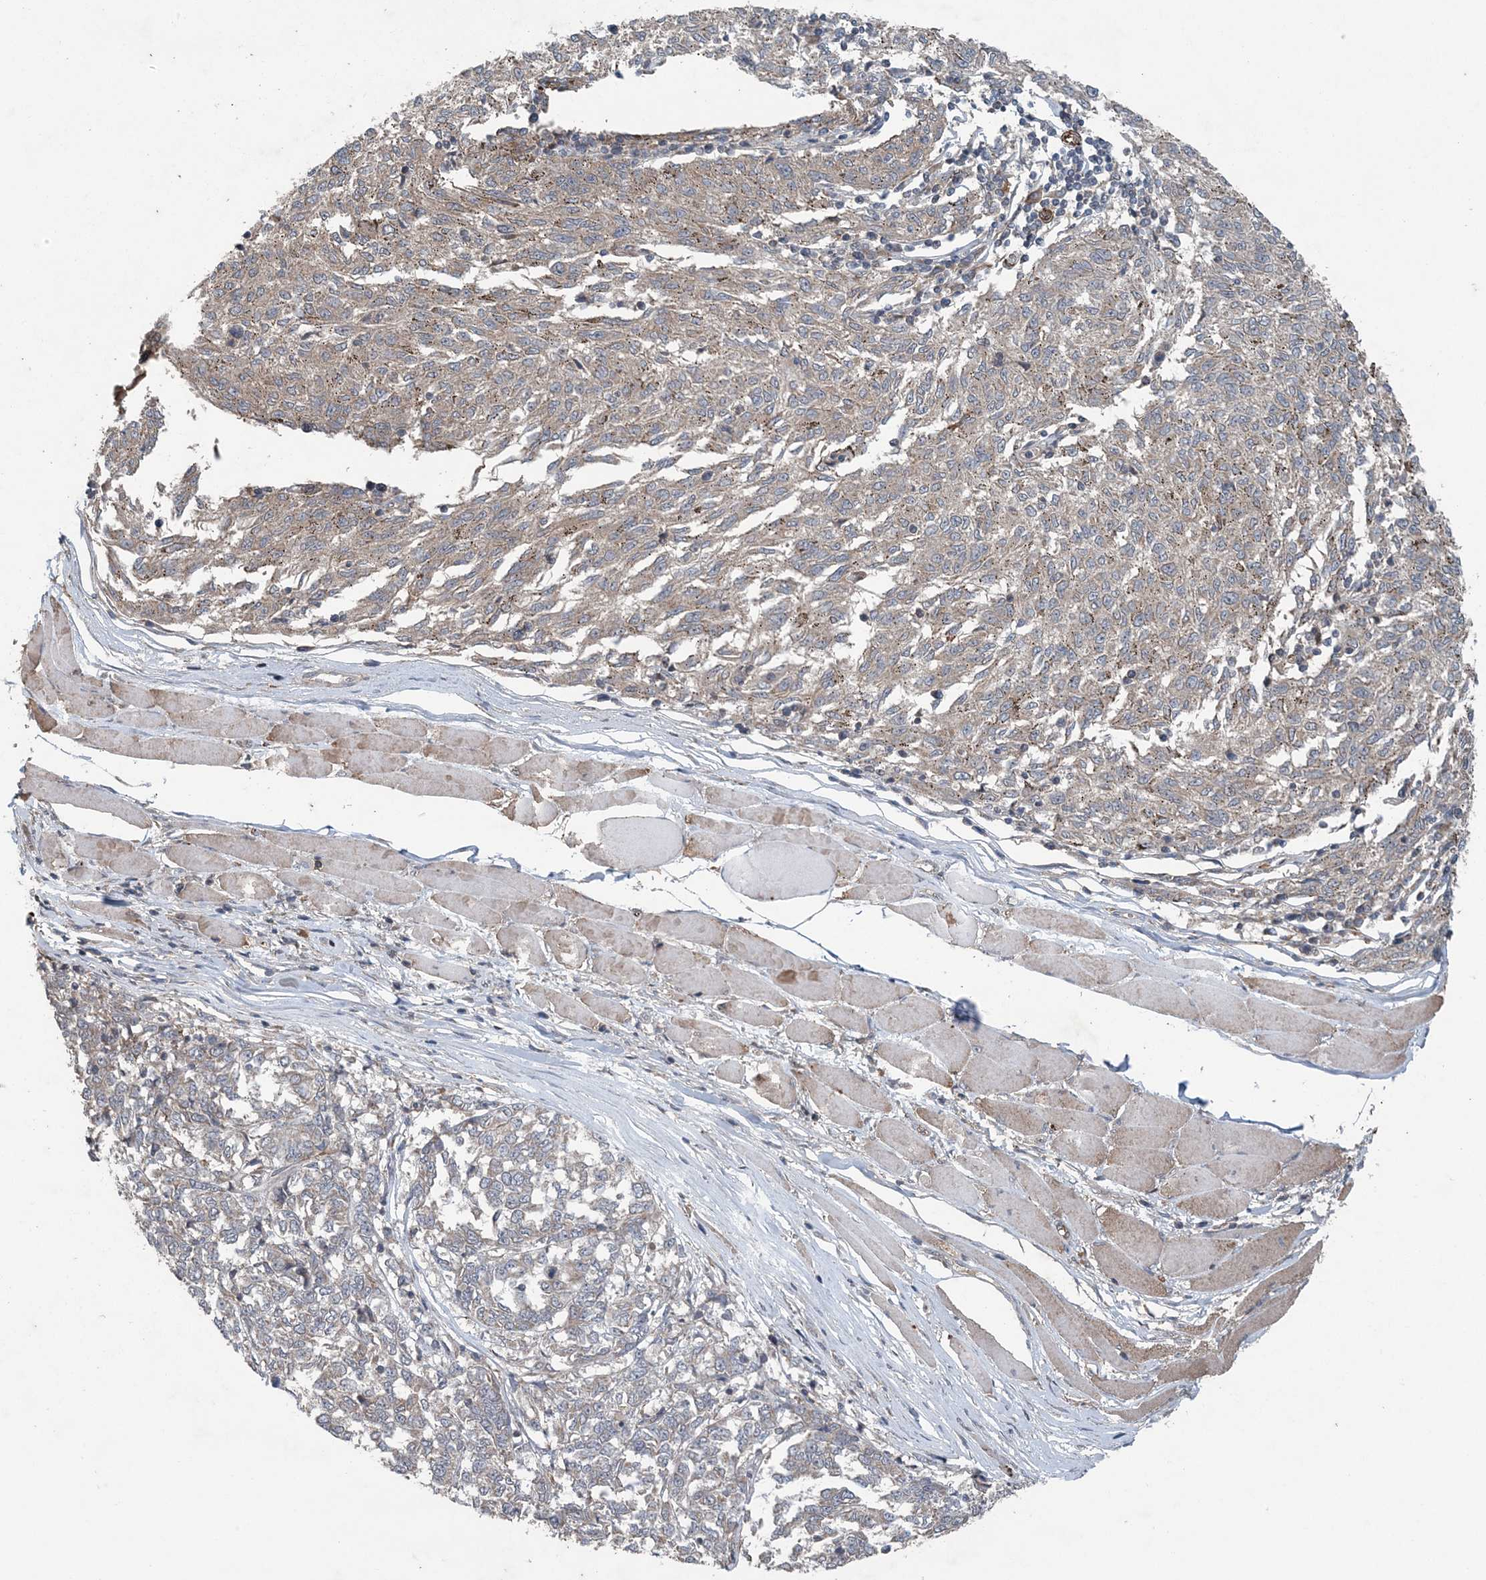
{"staining": {"intensity": "negative", "quantity": "none", "location": "none"}, "tissue": "melanoma", "cell_type": "Tumor cells", "image_type": "cancer", "snomed": [{"axis": "morphology", "description": "Malignant melanoma, NOS"}, {"axis": "topography", "description": "Skin"}], "caption": "The photomicrograph demonstrates no staining of tumor cells in malignant melanoma. (DAB immunohistochemistry (IHC) with hematoxylin counter stain).", "gene": "MYO9B", "patient": {"sex": "female", "age": 72}}